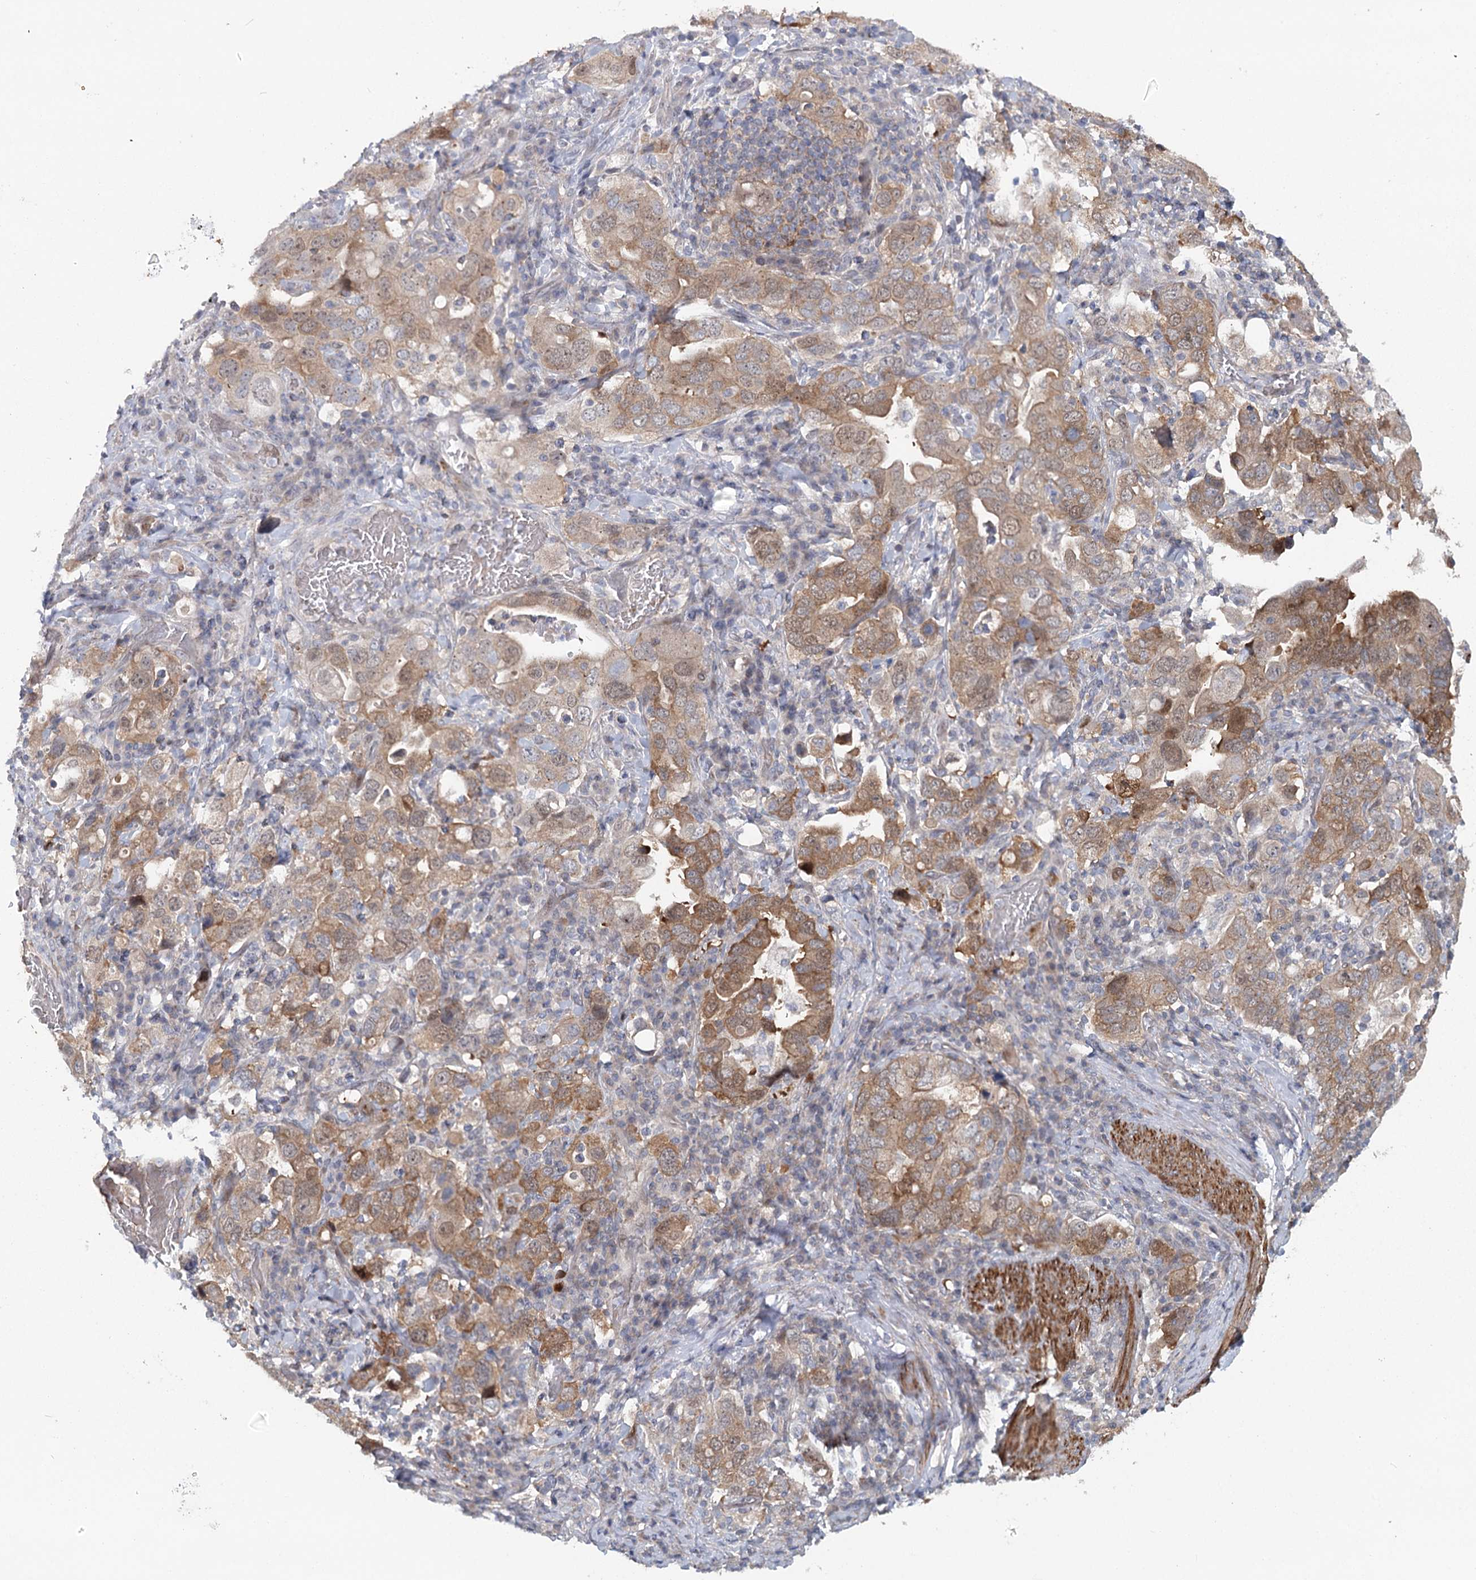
{"staining": {"intensity": "moderate", "quantity": ">75%", "location": "cytoplasmic/membranous"}, "tissue": "stomach cancer", "cell_type": "Tumor cells", "image_type": "cancer", "snomed": [{"axis": "morphology", "description": "Adenocarcinoma, NOS"}, {"axis": "topography", "description": "Stomach, upper"}], "caption": "Immunohistochemical staining of human adenocarcinoma (stomach) reveals medium levels of moderate cytoplasmic/membranous positivity in about >75% of tumor cells.", "gene": "MAP3K13", "patient": {"sex": "male", "age": 62}}